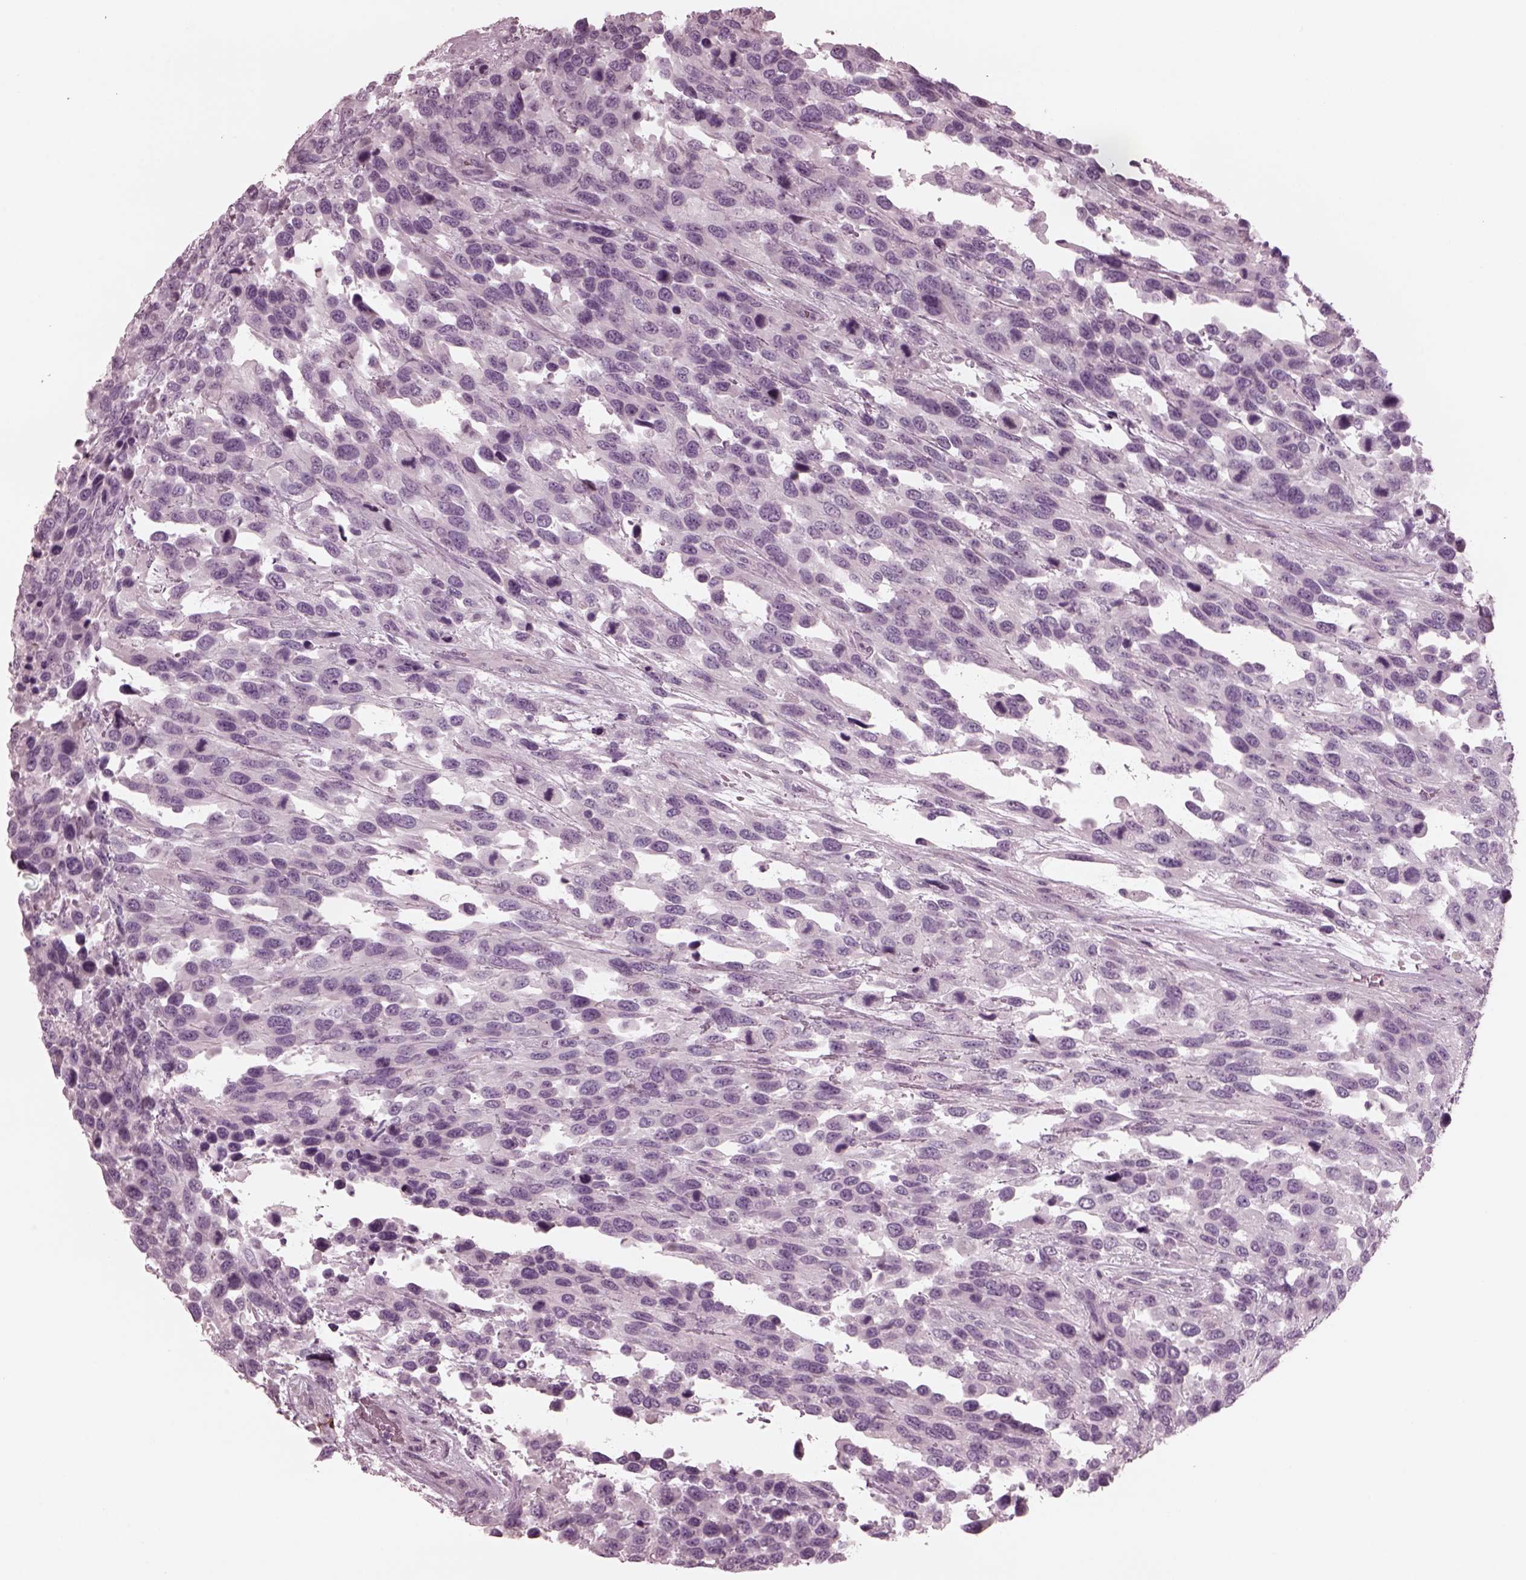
{"staining": {"intensity": "negative", "quantity": "none", "location": "none"}, "tissue": "urothelial cancer", "cell_type": "Tumor cells", "image_type": "cancer", "snomed": [{"axis": "morphology", "description": "Urothelial carcinoma, High grade"}, {"axis": "topography", "description": "Urinary bladder"}], "caption": "Tumor cells are negative for brown protein staining in urothelial carcinoma (high-grade).", "gene": "YY2", "patient": {"sex": "female", "age": 70}}